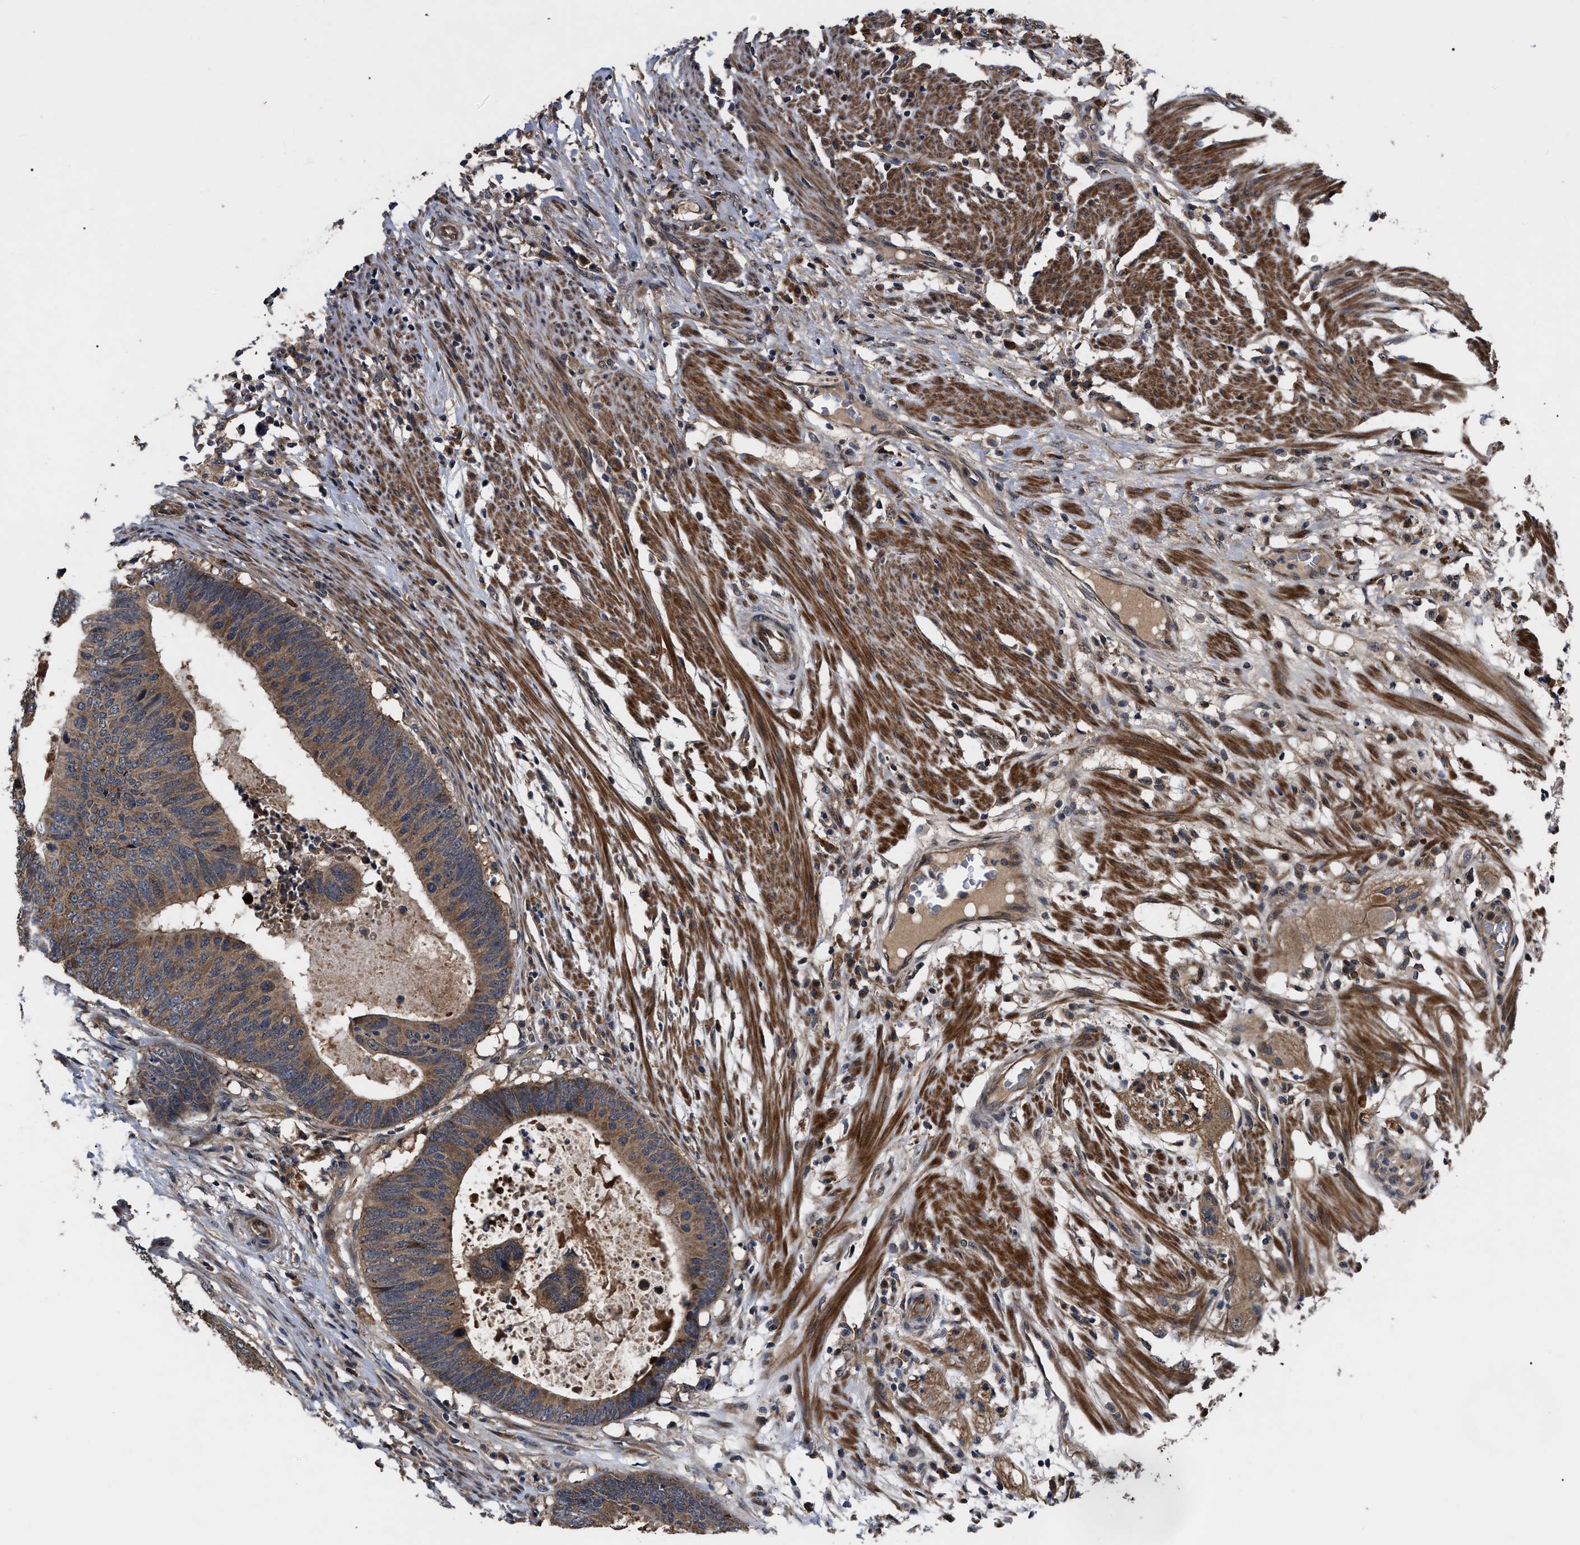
{"staining": {"intensity": "strong", "quantity": ">75%", "location": "cytoplasmic/membranous"}, "tissue": "colorectal cancer", "cell_type": "Tumor cells", "image_type": "cancer", "snomed": [{"axis": "morphology", "description": "Adenocarcinoma, NOS"}, {"axis": "topography", "description": "Colon"}], "caption": "A histopathology image of human colorectal cancer stained for a protein reveals strong cytoplasmic/membranous brown staining in tumor cells.", "gene": "PPWD1", "patient": {"sex": "male", "age": 56}}